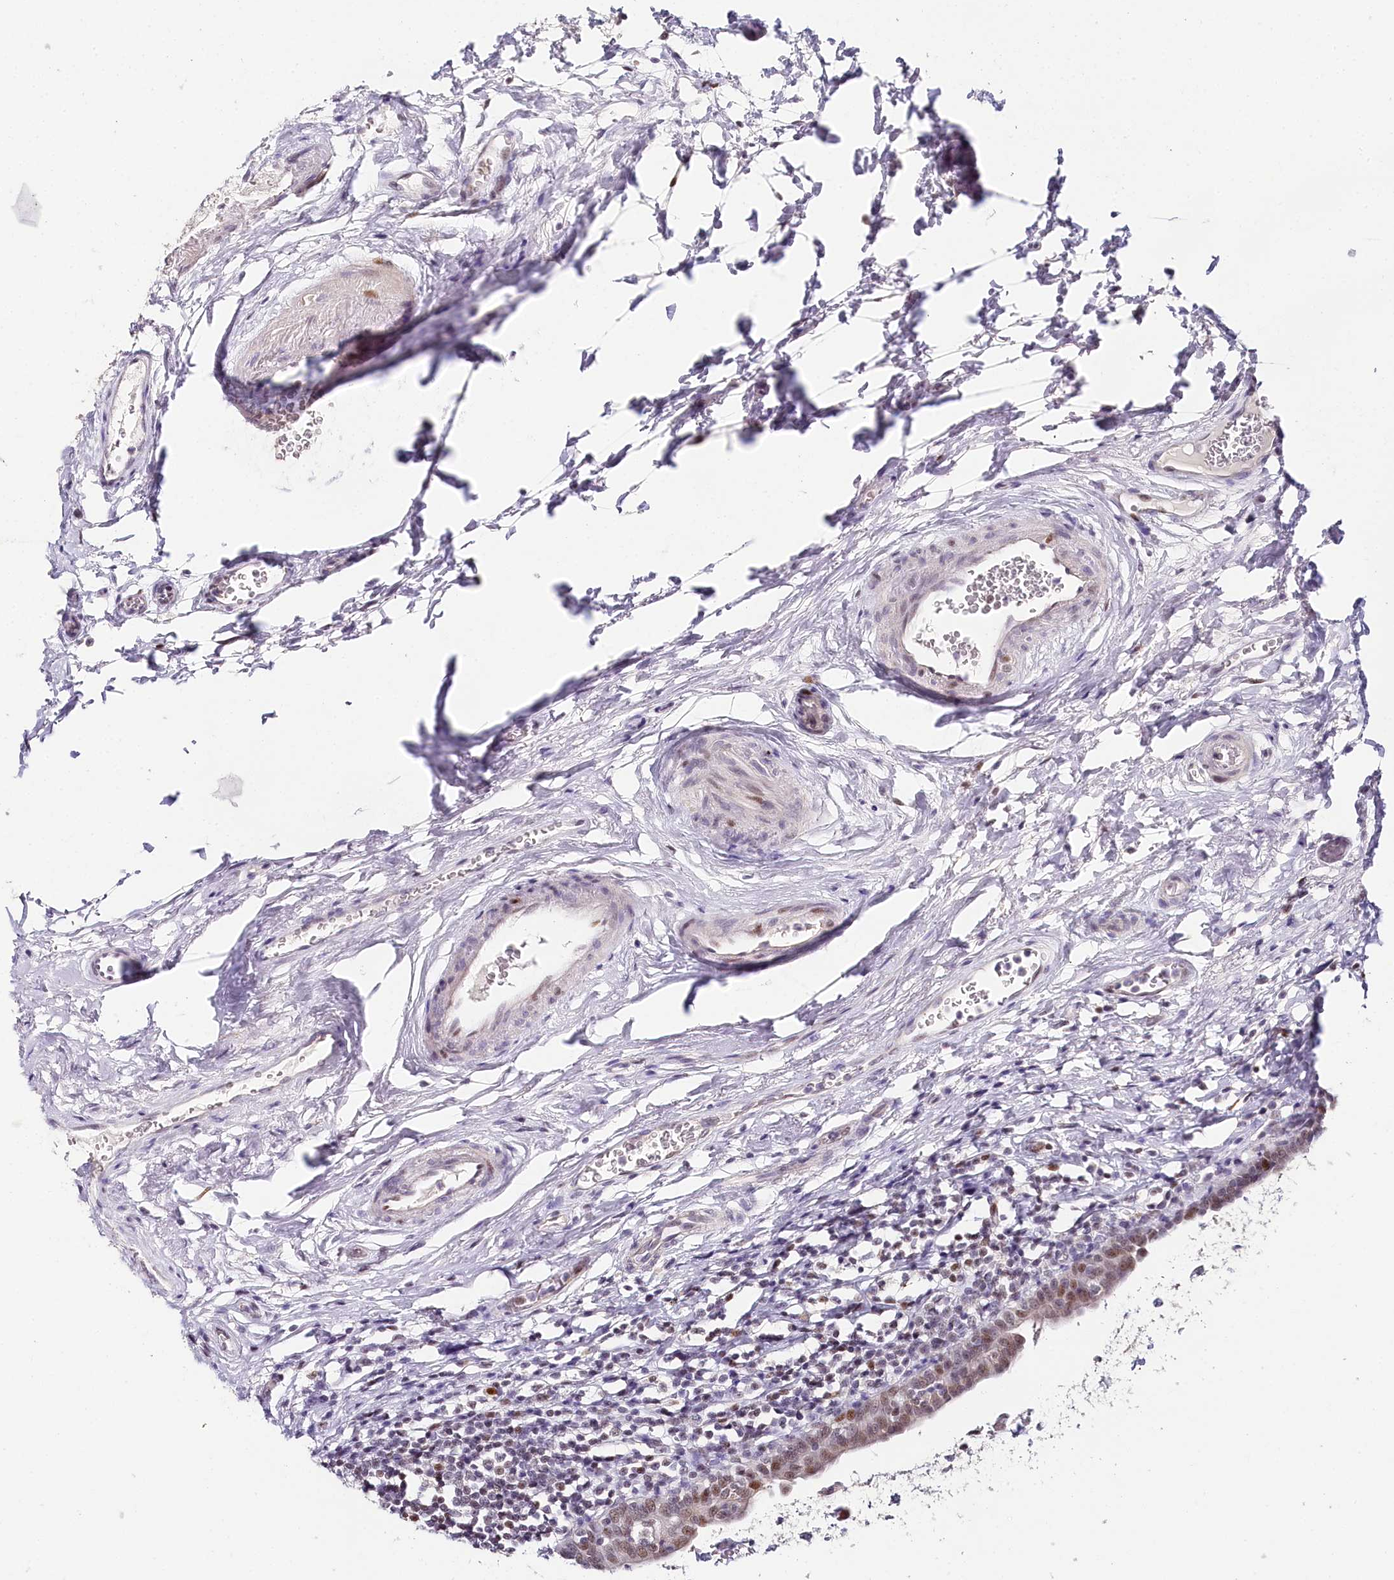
{"staining": {"intensity": "moderate", "quantity": ">75%", "location": "nuclear"}, "tissue": "urinary bladder", "cell_type": "Urothelial cells", "image_type": "normal", "snomed": [{"axis": "morphology", "description": "Normal tissue, NOS"}, {"axis": "topography", "description": "Urinary bladder"}], "caption": "A brown stain highlights moderate nuclear expression of a protein in urothelial cells of normal urinary bladder.", "gene": "TP53", "patient": {"sex": "male", "age": 83}}